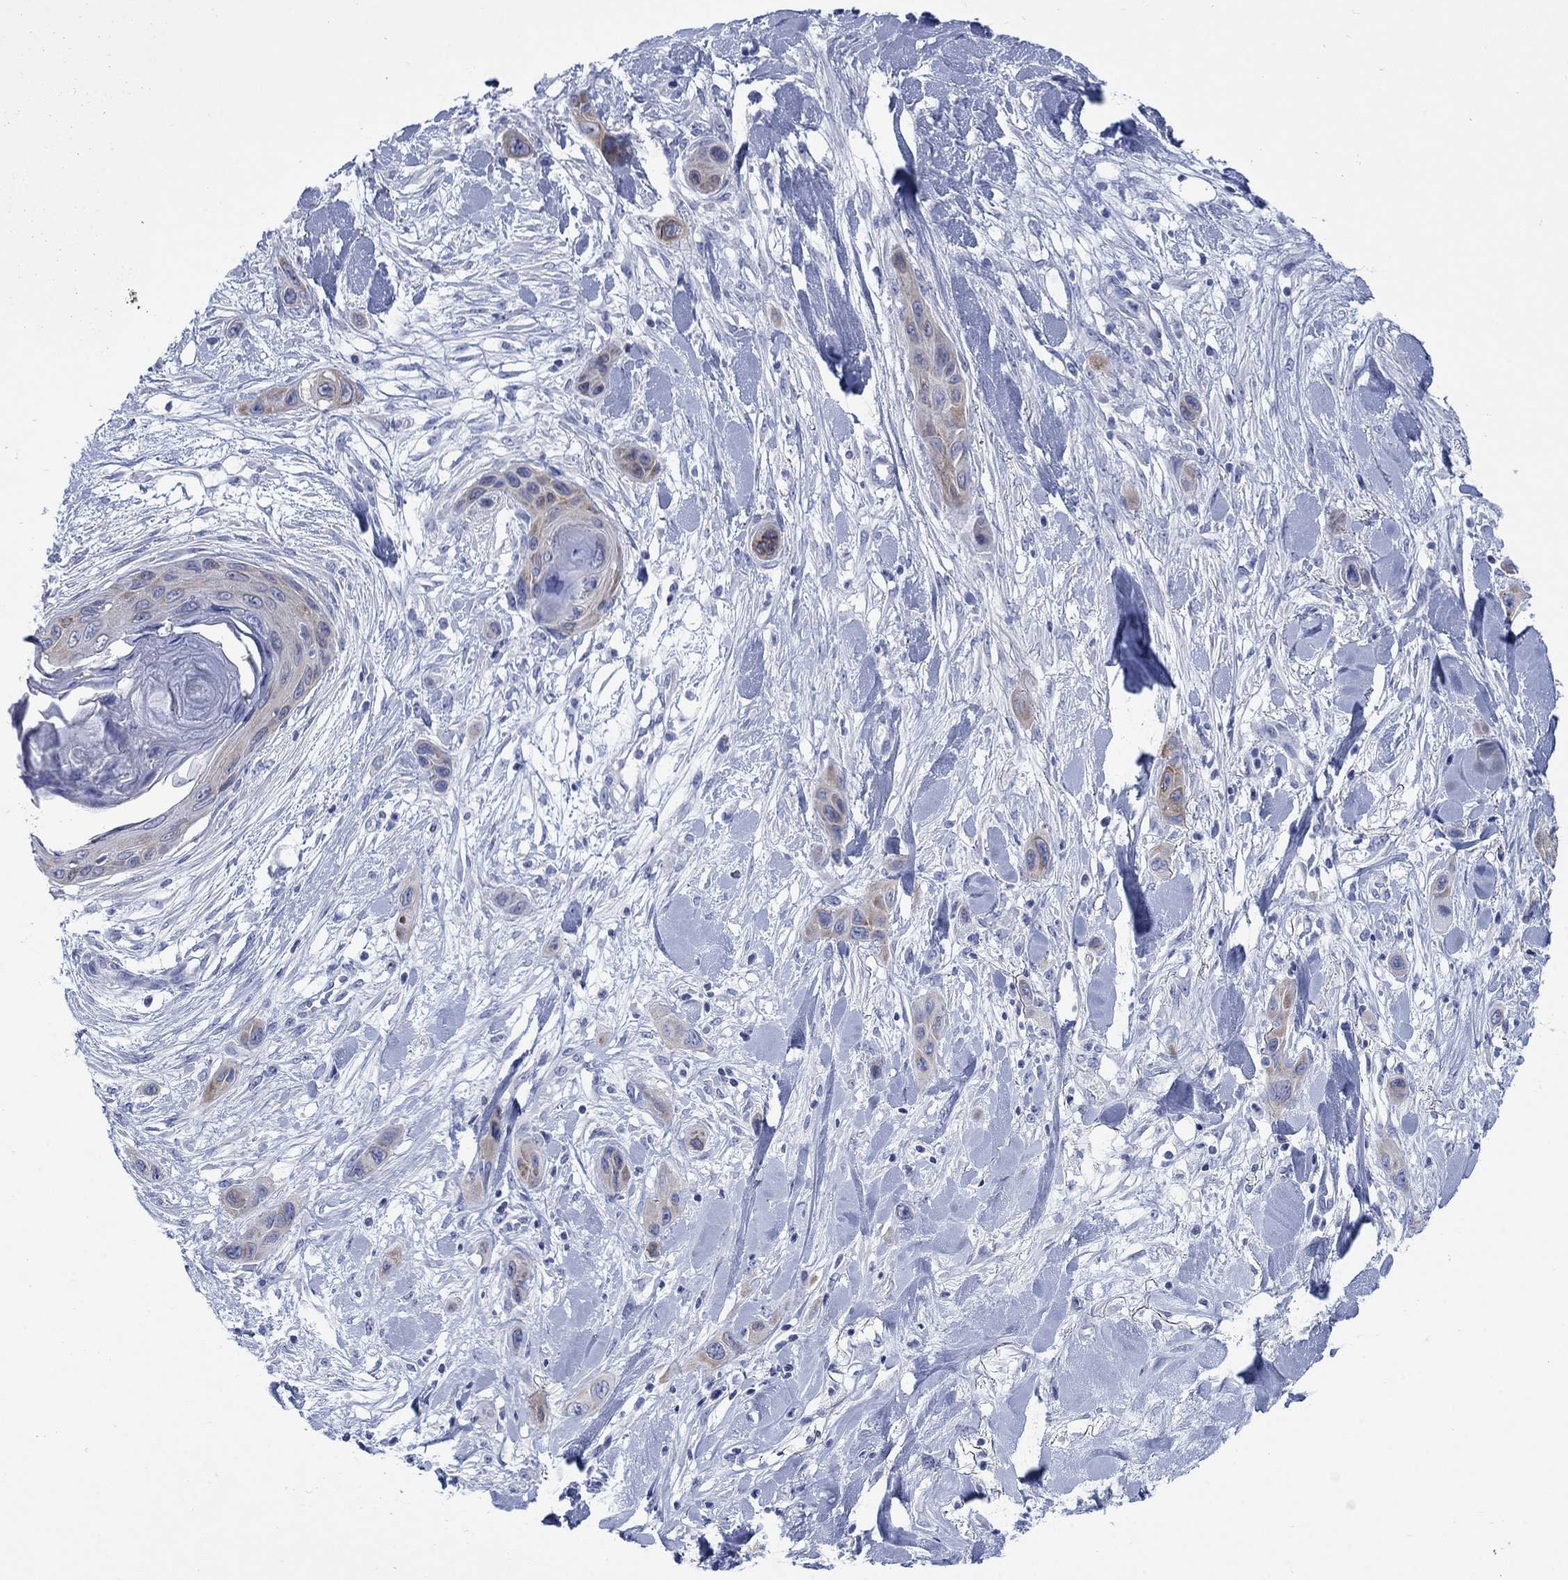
{"staining": {"intensity": "weak", "quantity": "25%-75%", "location": "cytoplasmic/membranous"}, "tissue": "skin cancer", "cell_type": "Tumor cells", "image_type": "cancer", "snomed": [{"axis": "morphology", "description": "Squamous cell carcinoma, NOS"}, {"axis": "topography", "description": "Skin"}], "caption": "Tumor cells reveal low levels of weak cytoplasmic/membranous expression in about 25%-75% of cells in human squamous cell carcinoma (skin).", "gene": "IGF2BP3", "patient": {"sex": "male", "age": 79}}